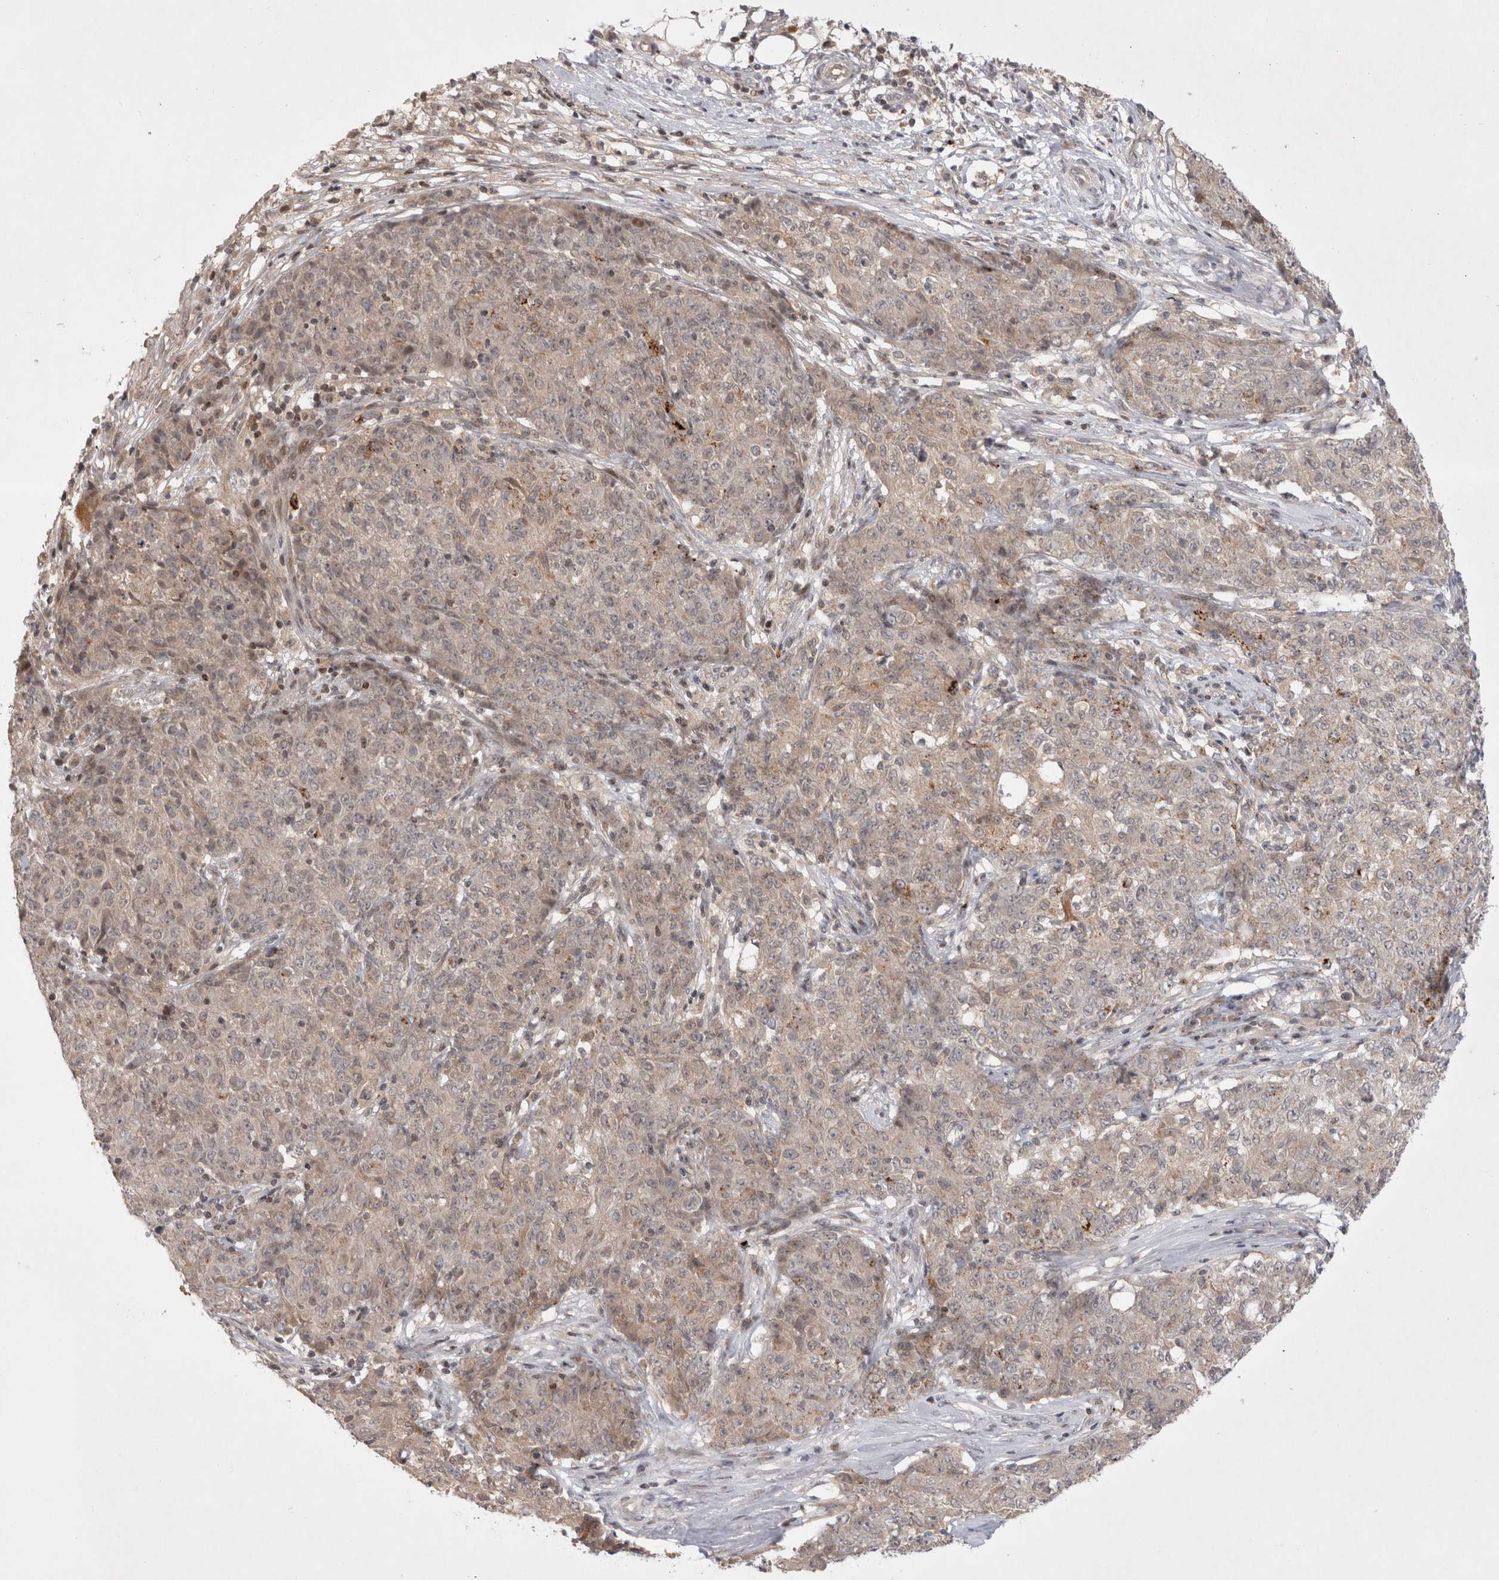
{"staining": {"intensity": "weak", "quantity": ">75%", "location": "cytoplasmic/membranous"}, "tissue": "ovarian cancer", "cell_type": "Tumor cells", "image_type": "cancer", "snomed": [{"axis": "morphology", "description": "Carcinoma, endometroid"}, {"axis": "topography", "description": "Ovary"}], "caption": "Immunohistochemistry of ovarian endometroid carcinoma reveals low levels of weak cytoplasmic/membranous staining in approximately >75% of tumor cells.", "gene": "PLEKHM1", "patient": {"sex": "female", "age": 42}}